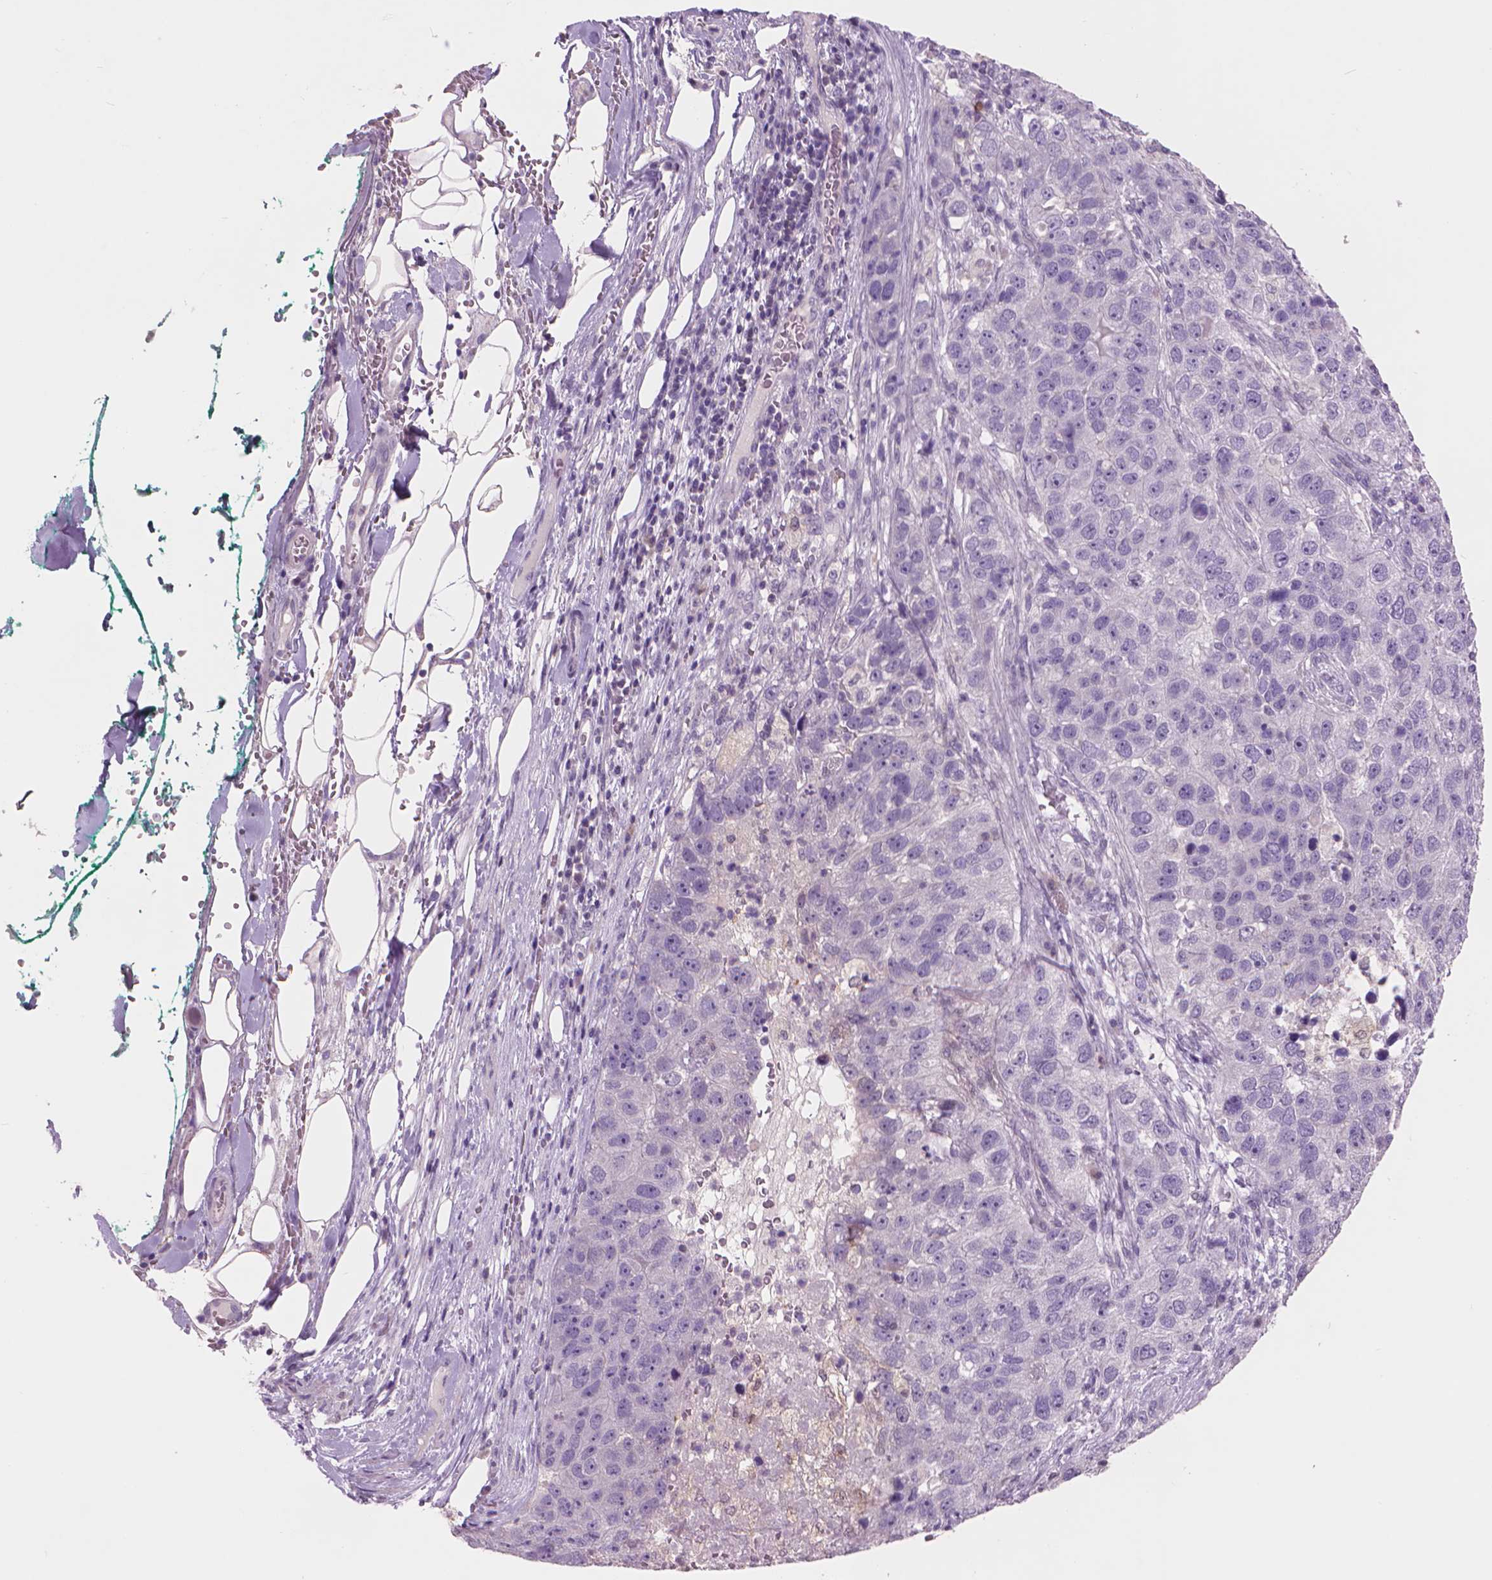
{"staining": {"intensity": "negative", "quantity": "none", "location": "none"}, "tissue": "pancreatic cancer", "cell_type": "Tumor cells", "image_type": "cancer", "snomed": [{"axis": "morphology", "description": "Adenocarcinoma, NOS"}, {"axis": "topography", "description": "Pancreas"}], "caption": "Tumor cells show no significant protein expression in adenocarcinoma (pancreatic). (Stains: DAB immunohistochemistry (IHC) with hematoxylin counter stain, Microscopy: brightfield microscopy at high magnification).", "gene": "ENO2", "patient": {"sex": "female", "age": 61}}